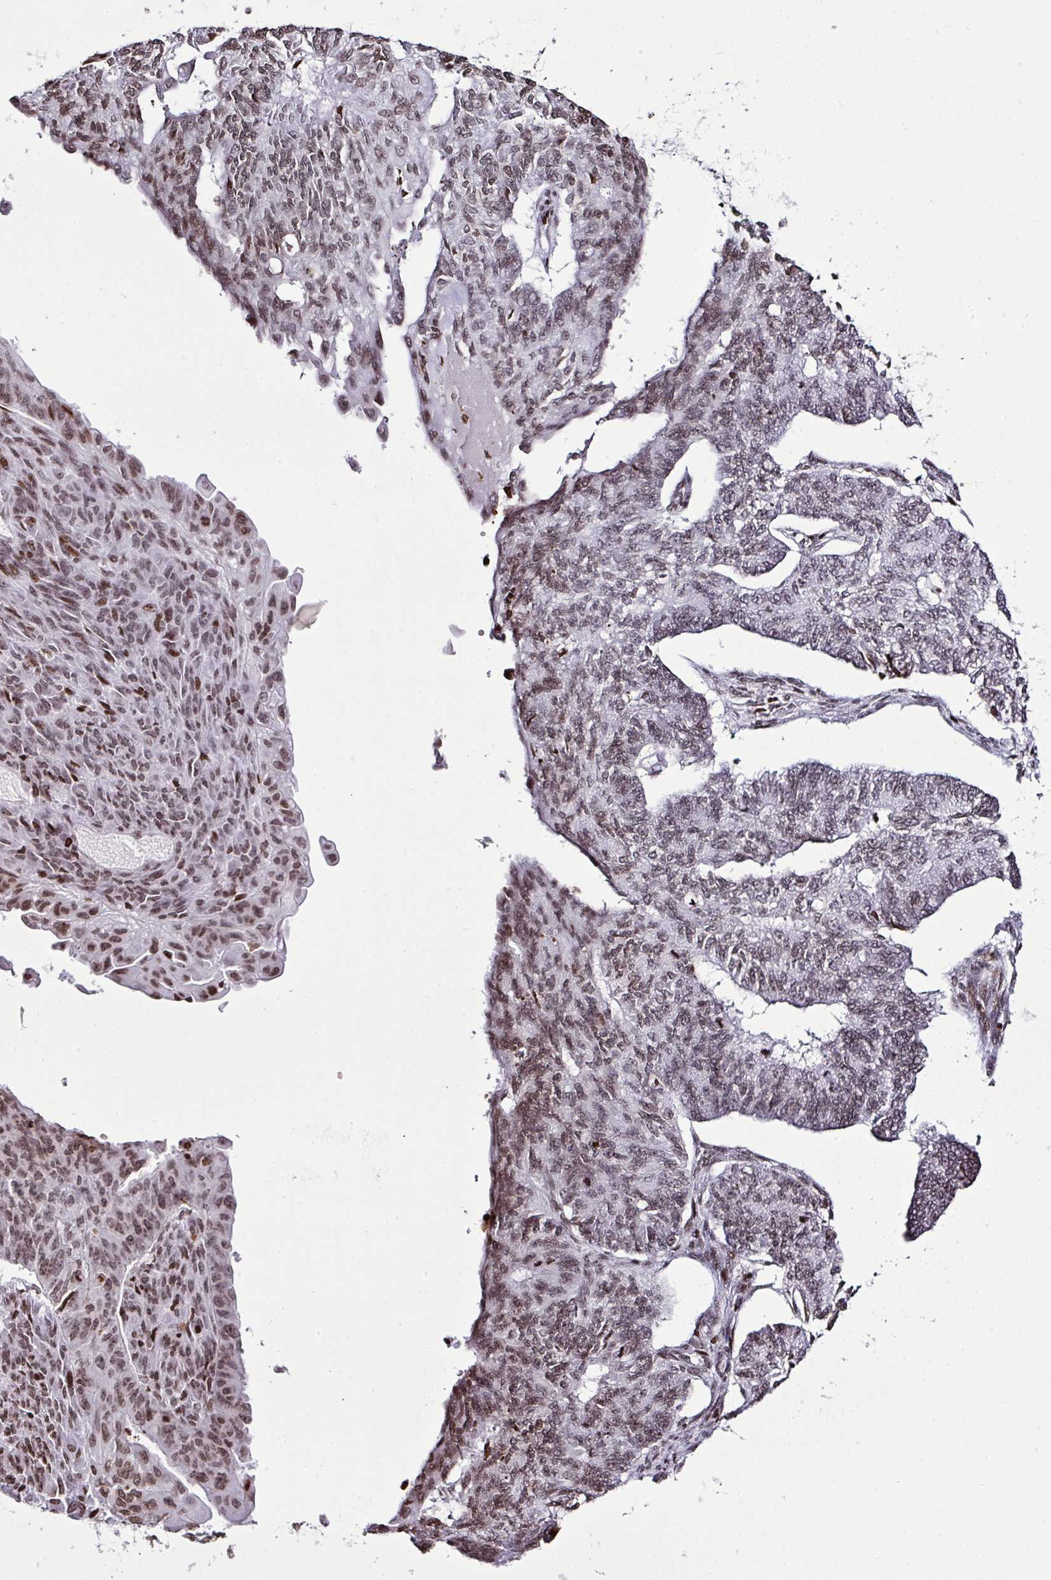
{"staining": {"intensity": "moderate", "quantity": "<25%", "location": "nuclear"}, "tissue": "endometrial cancer", "cell_type": "Tumor cells", "image_type": "cancer", "snomed": [{"axis": "morphology", "description": "Adenocarcinoma, NOS"}, {"axis": "topography", "description": "Endometrium"}], "caption": "DAB (3,3'-diaminobenzidine) immunohistochemical staining of human endometrial adenocarcinoma exhibits moderate nuclear protein positivity in about <25% of tumor cells.", "gene": "RASL11A", "patient": {"sex": "female", "age": 32}}